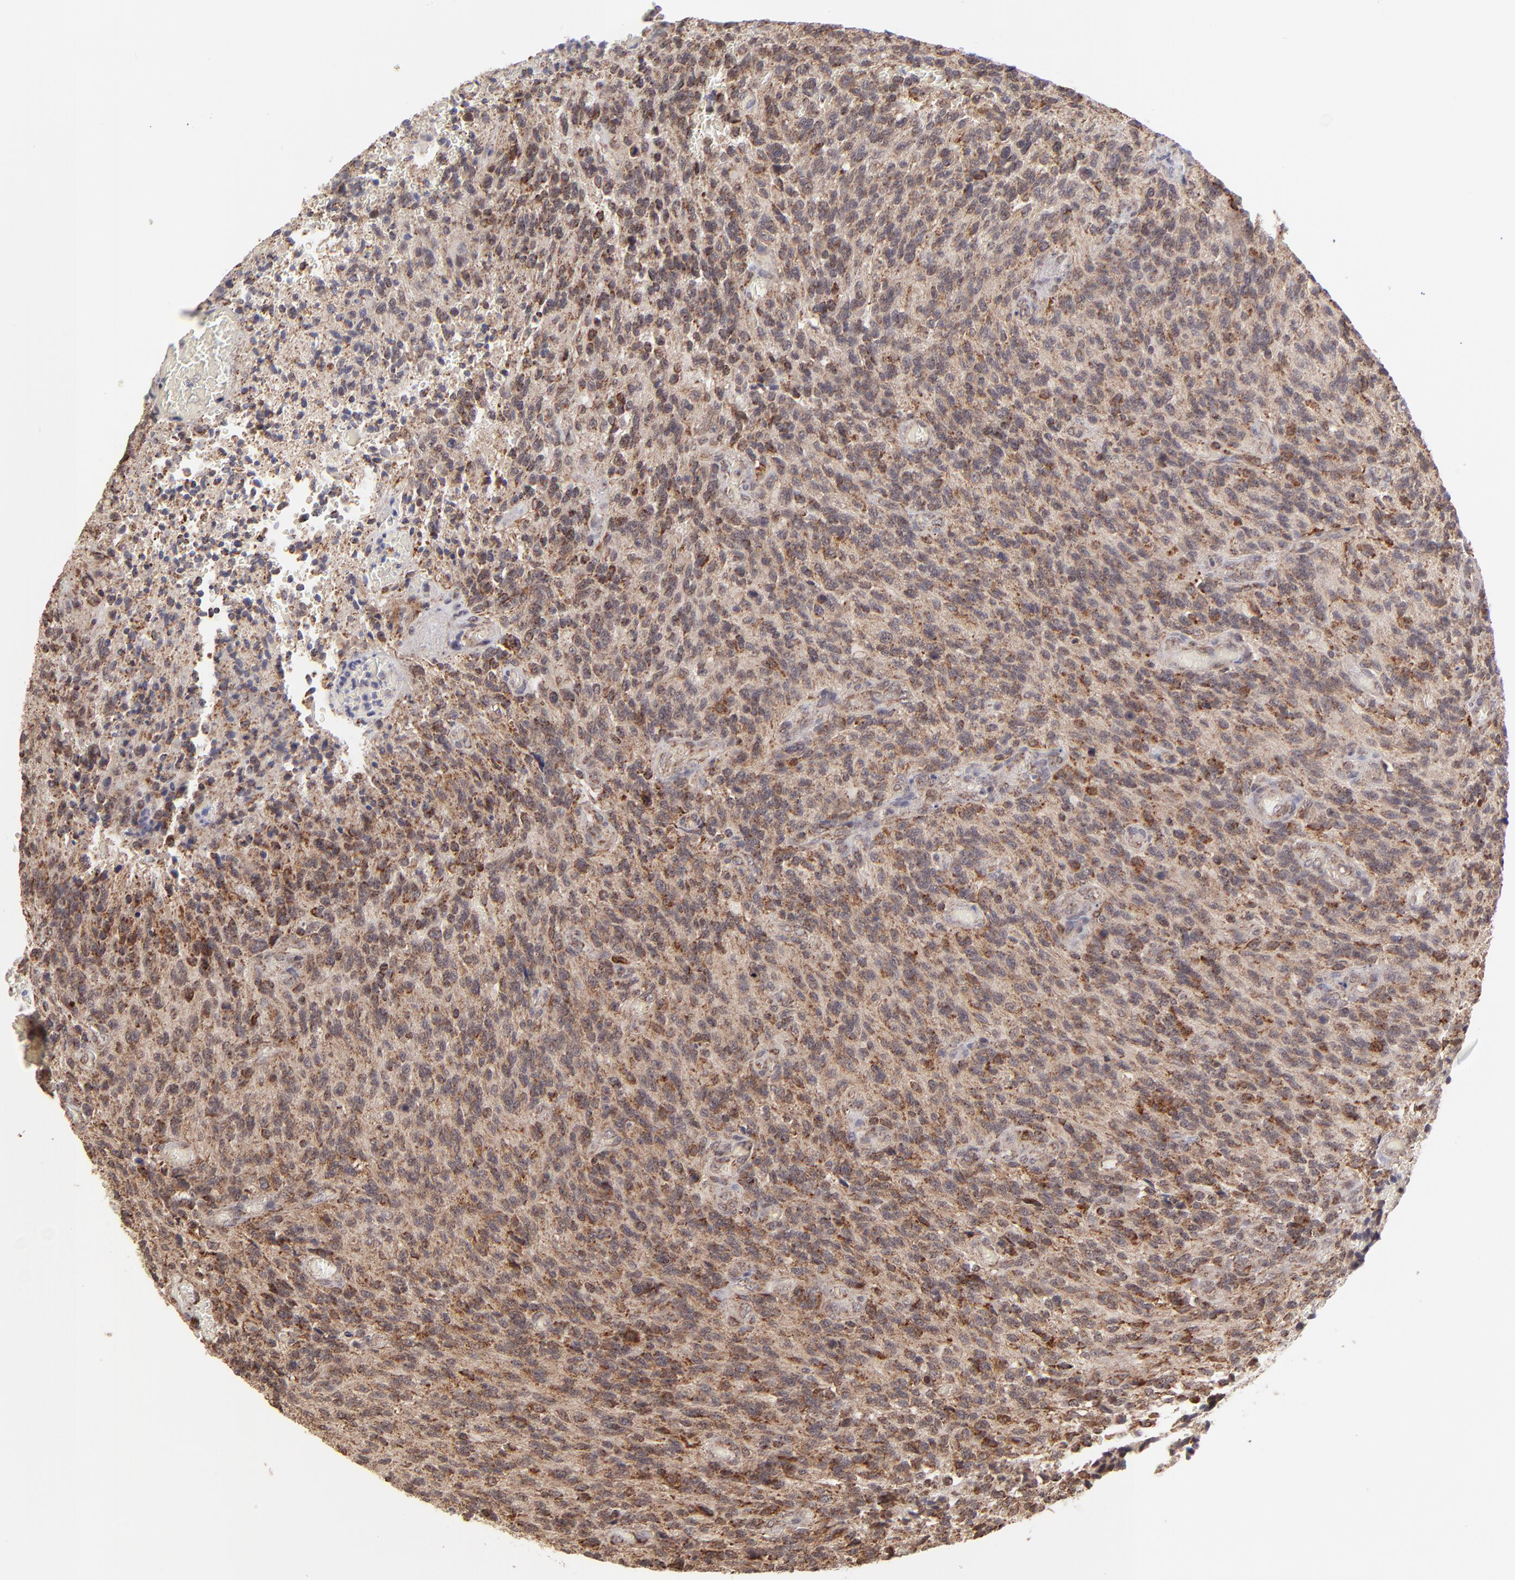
{"staining": {"intensity": "moderate", "quantity": "25%-75%", "location": "cytoplasmic/membranous"}, "tissue": "glioma", "cell_type": "Tumor cells", "image_type": "cancer", "snomed": [{"axis": "morphology", "description": "Normal tissue, NOS"}, {"axis": "morphology", "description": "Glioma, malignant, High grade"}, {"axis": "topography", "description": "Cerebral cortex"}], "caption": "Glioma tissue shows moderate cytoplasmic/membranous expression in approximately 25%-75% of tumor cells", "gene": "SLC15A1", "patient": {"sex": "male", "age": 56}}